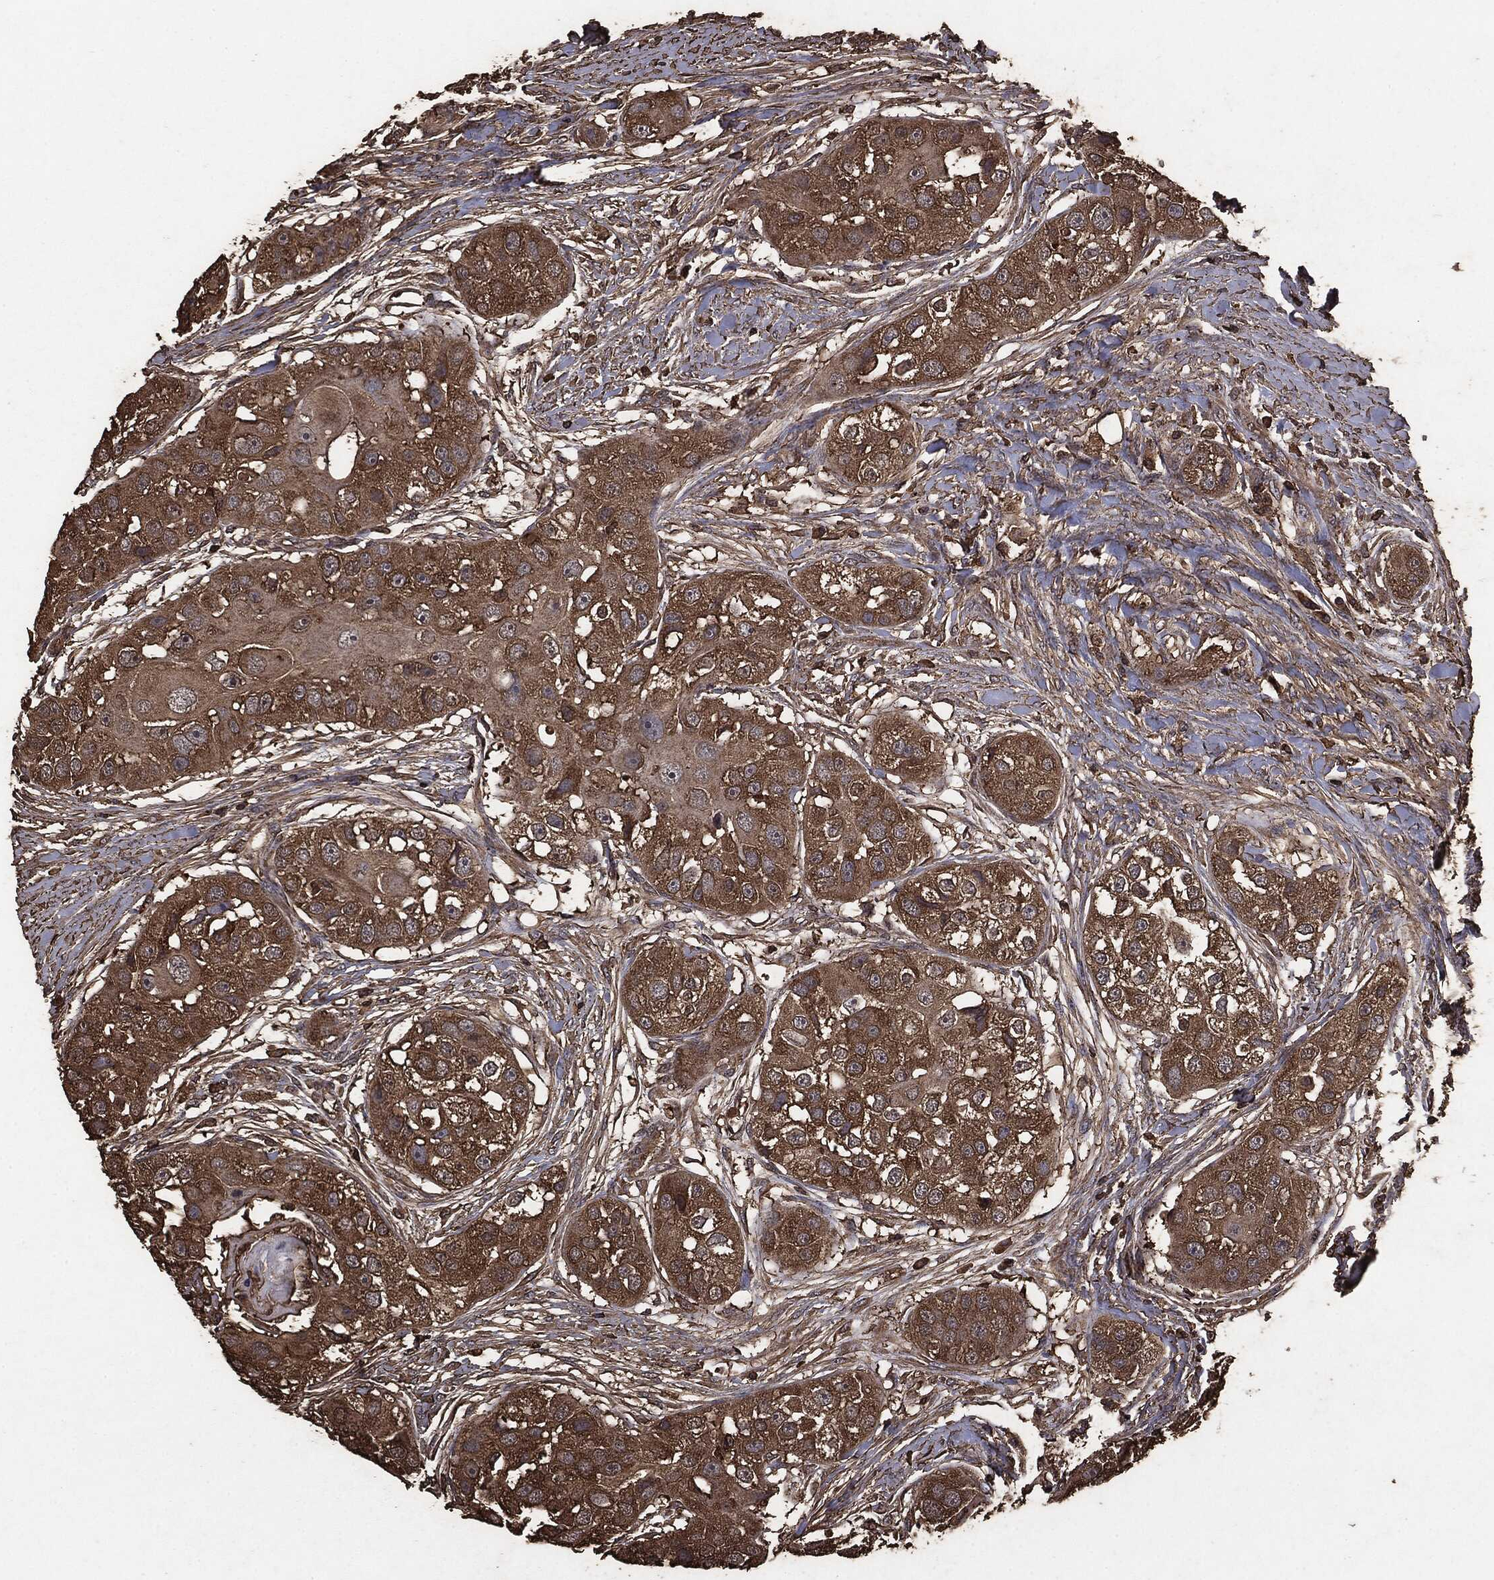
{"staining": {"intensity": "moderate", "quantity": ">75%", "location": "cytoplasmic/membranous"}, "tissue": "head and neck cancer", "cell_type": "Tumor cells", "image_type": "cancer", "snomed": [{"axis": "morphology", "description": "Normal tissue, NOS"}, {"axis": "morphology", "description": "Squamous cell carcinoma, NOS"}, {"axis": "topography", "description": "Skeletal muscle"}, {"axis": "topography", "description": "Head-Neck"}], "caption": "Tumor cells show moderate cytoplasmic/membranous staining in approximately >75% of cells in head and neck cancer. The protein is stained brown, and the nuclei are stained in blue (DAB (3,3'-diaminobenzidine) IHC with brightfield microscopy, high magnification).", "gene": "MTOR", "patient": {"sex": "male", "age": 51}}